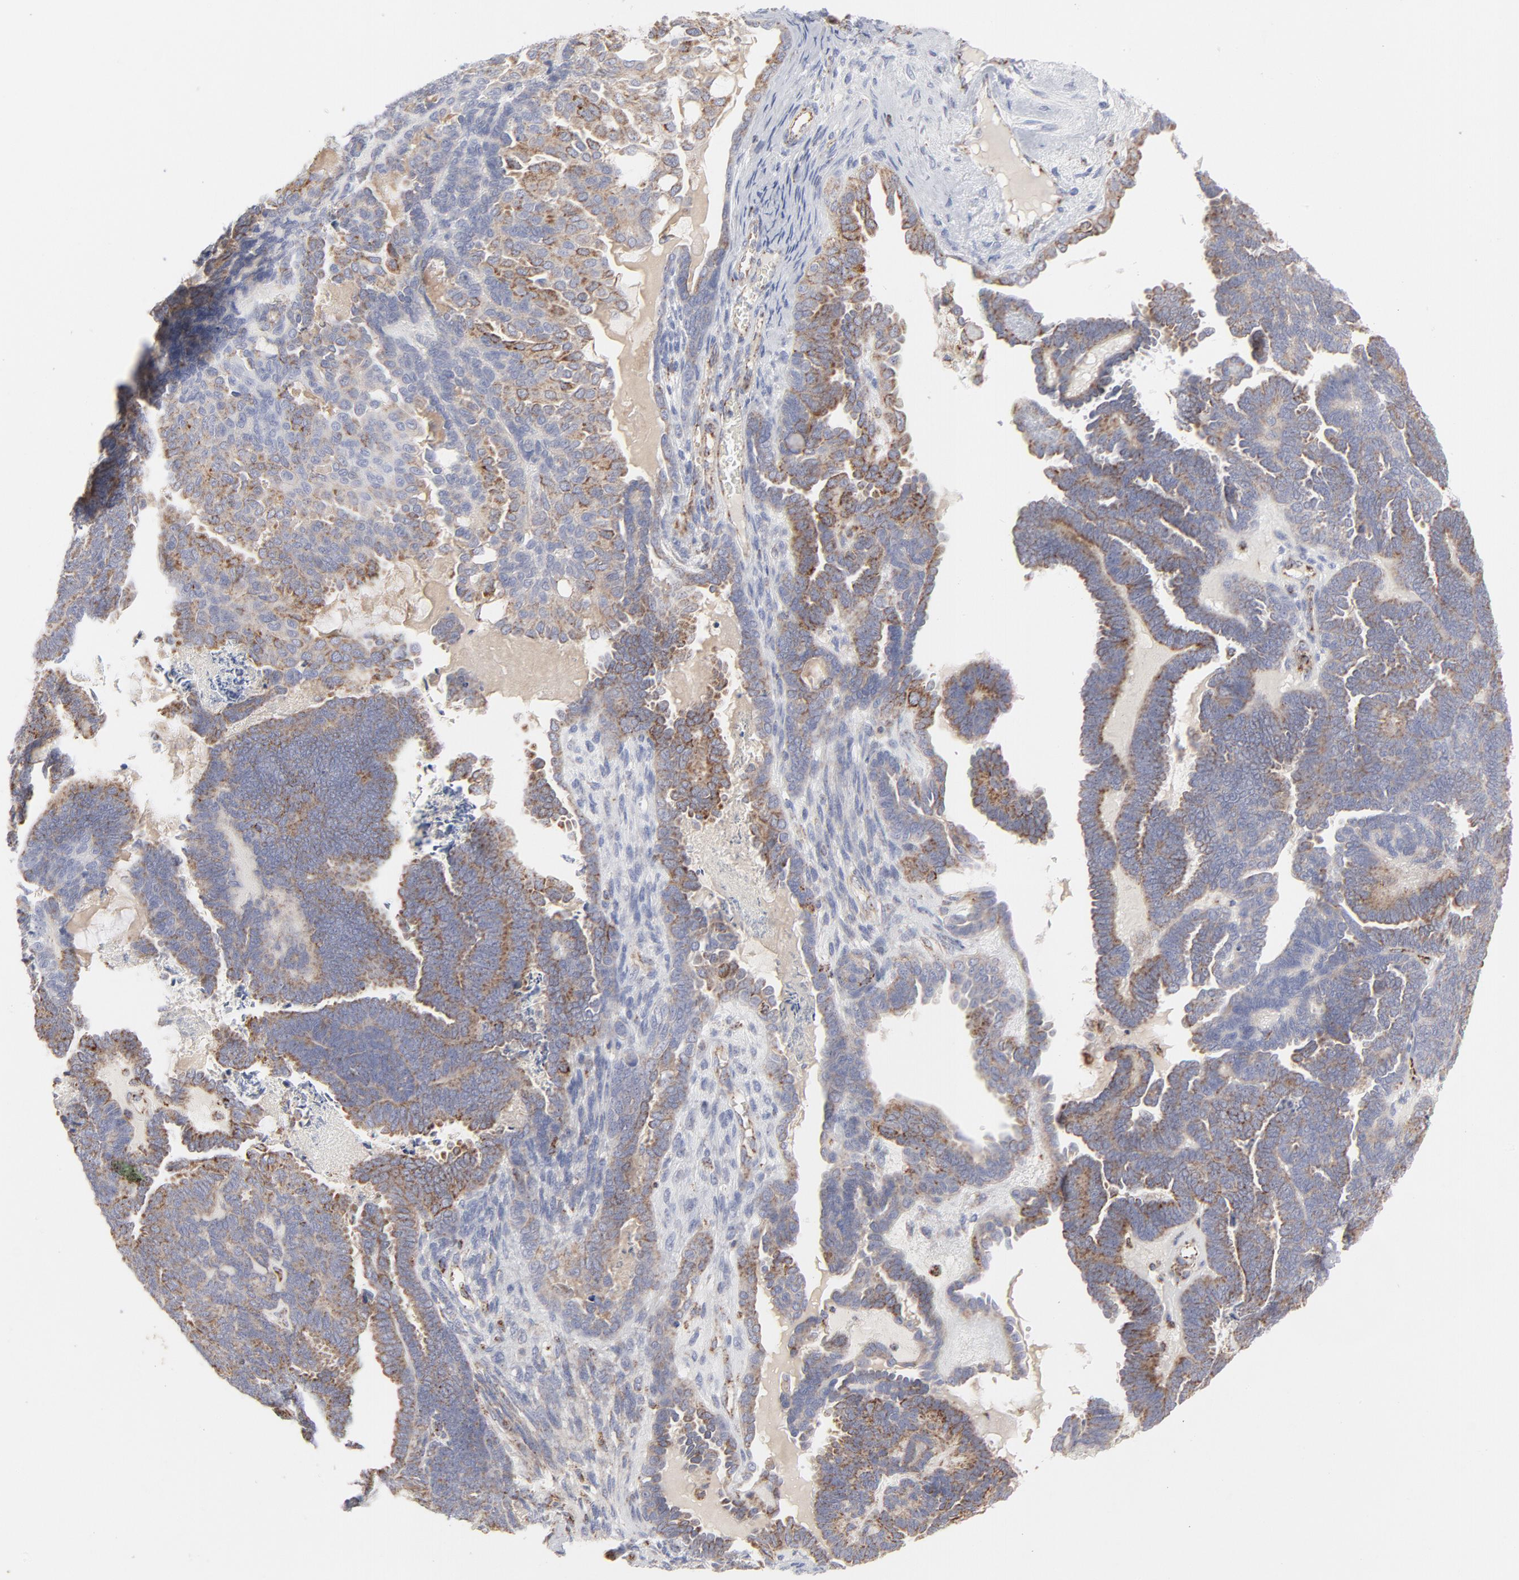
{"staining": {"intensity": "strong", "quantity": "25%-75%", "location": "cytoplasmic/membranous"}, "tissue": "endometrial cancer", "cell_type": "Tumor cells", "image_type": "cancer", "snomed": [{"axis": "morphology", "description": "Neoplasm, malignant, NOS"}, {"axis": "topography", "description": "Endometrium"}], "caption": "Human endometrial cancer (neoplasm (malignant)) stained with a protein marker exhibits strong staining in tumor cells.", "gene": "ASB3", "patient": {"sex": "female", "age": 74}}